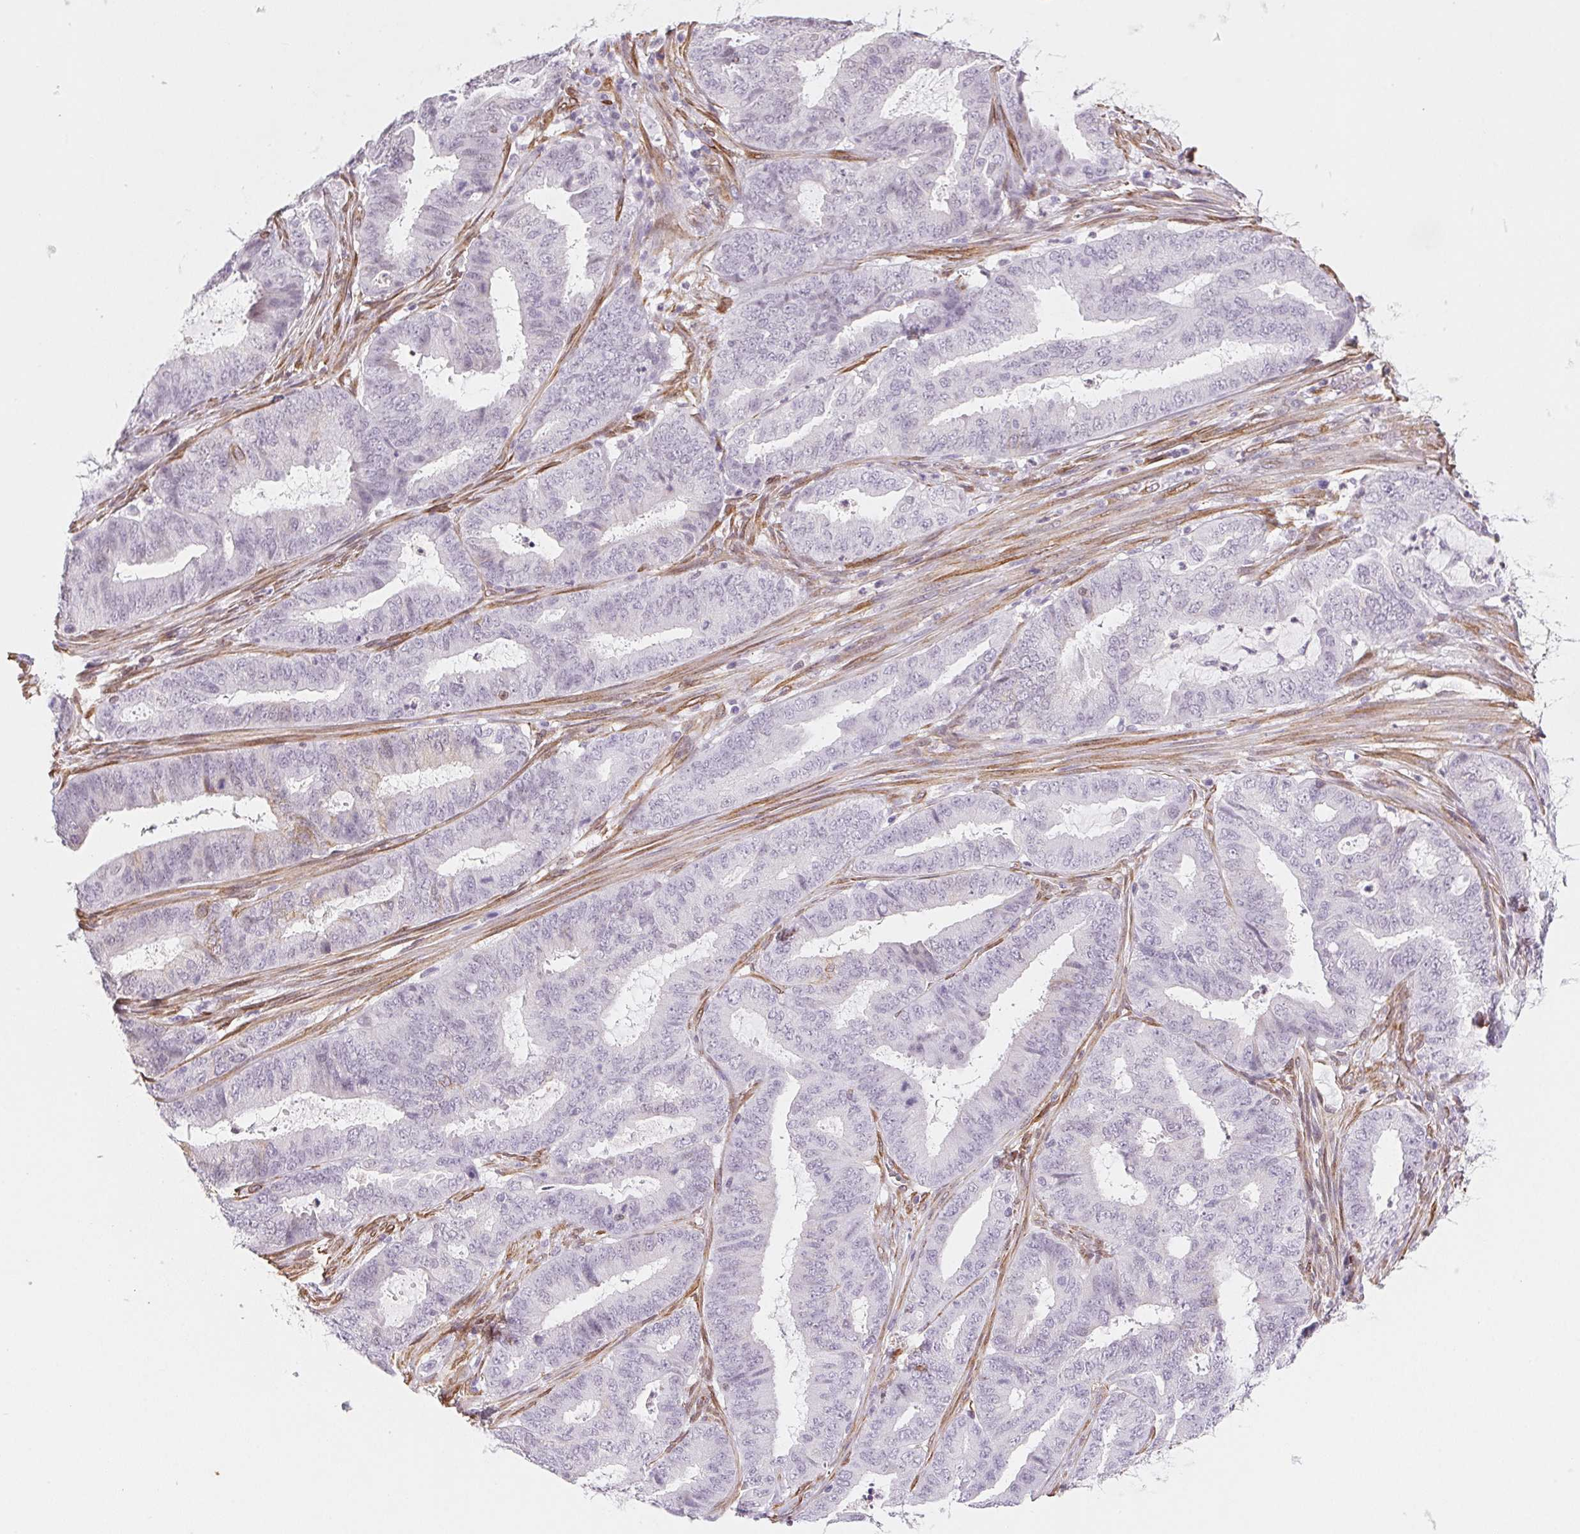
{"staining": {"intensity": "negative", "quantity": "none", "location": "none"}, "tissue": "endometrial cancer", "cell_type": "Tumor cells", "image_type": "cancer", "snomed": [{"axis": "morphology", "description": "Adenocarcinoma, NOS"}, {"axis": "topography", "description": "Endometrium"}], "caption": "Protein analysis of adenocarcinoma (endometrial) demonstrates no significant staining in tumor cells.", "gene": "RSBN1", "patient": {"sex": "female", "age": 51}}